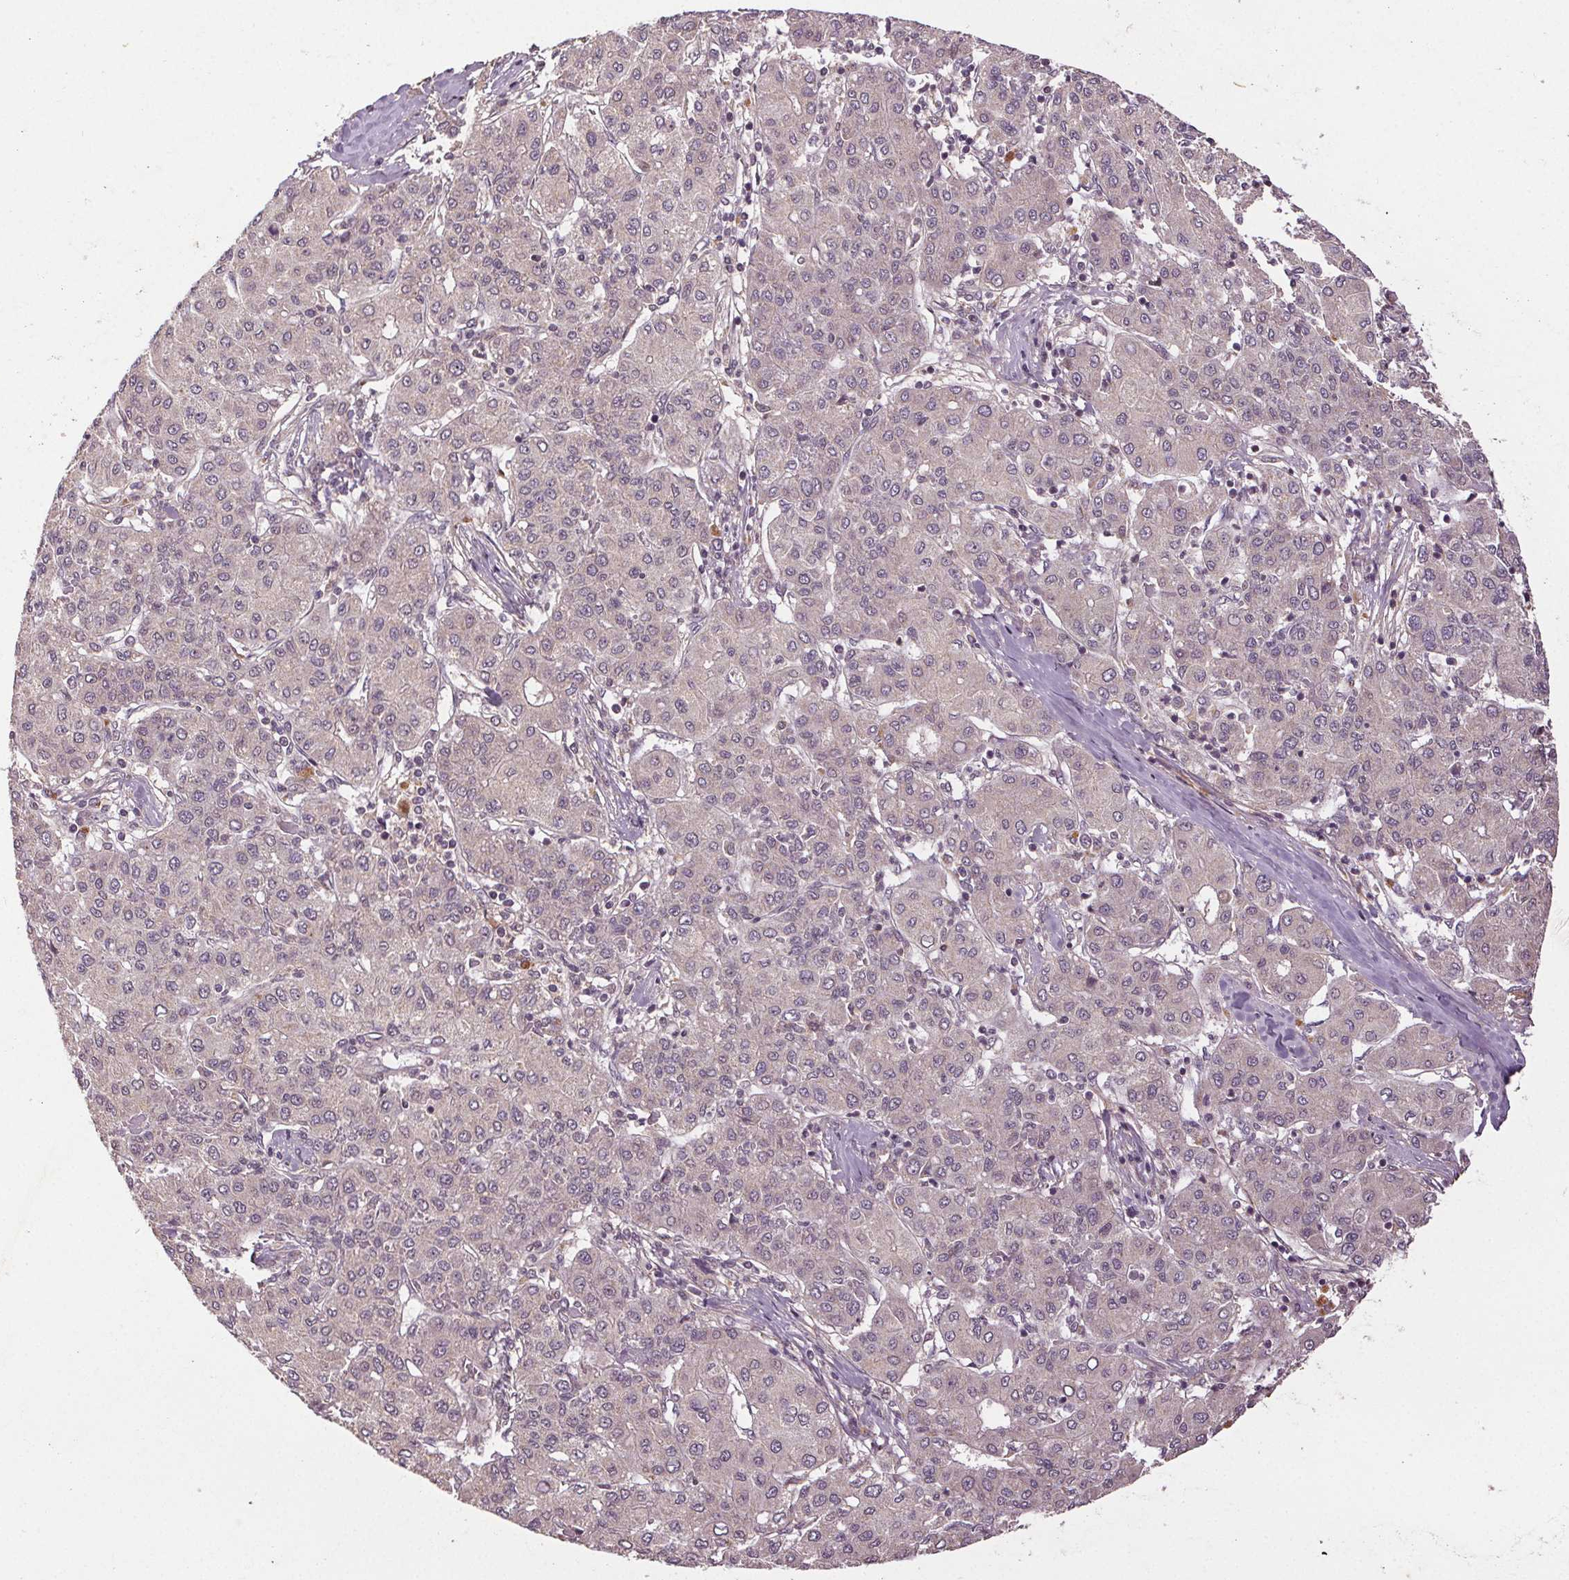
{"staining": {"intensity": "negative", "quantity": "none", "location": "none"}, "tissue": "liver cancer", "cell_type": "Tumor cells", "image_type": "cancer", "snomed": [{"axis": "morphology", "description": "Carcinoma, Hepatocellular, NOS"}, {"axis": "topography", "description": "Liver"}], "caption": "Immunohistochemistry of human hepatocellular carcinoma (liver) shows no staining in tumor cells.", "gene": "EPHB3", "patient": {"sex": "male", "age": 65}}